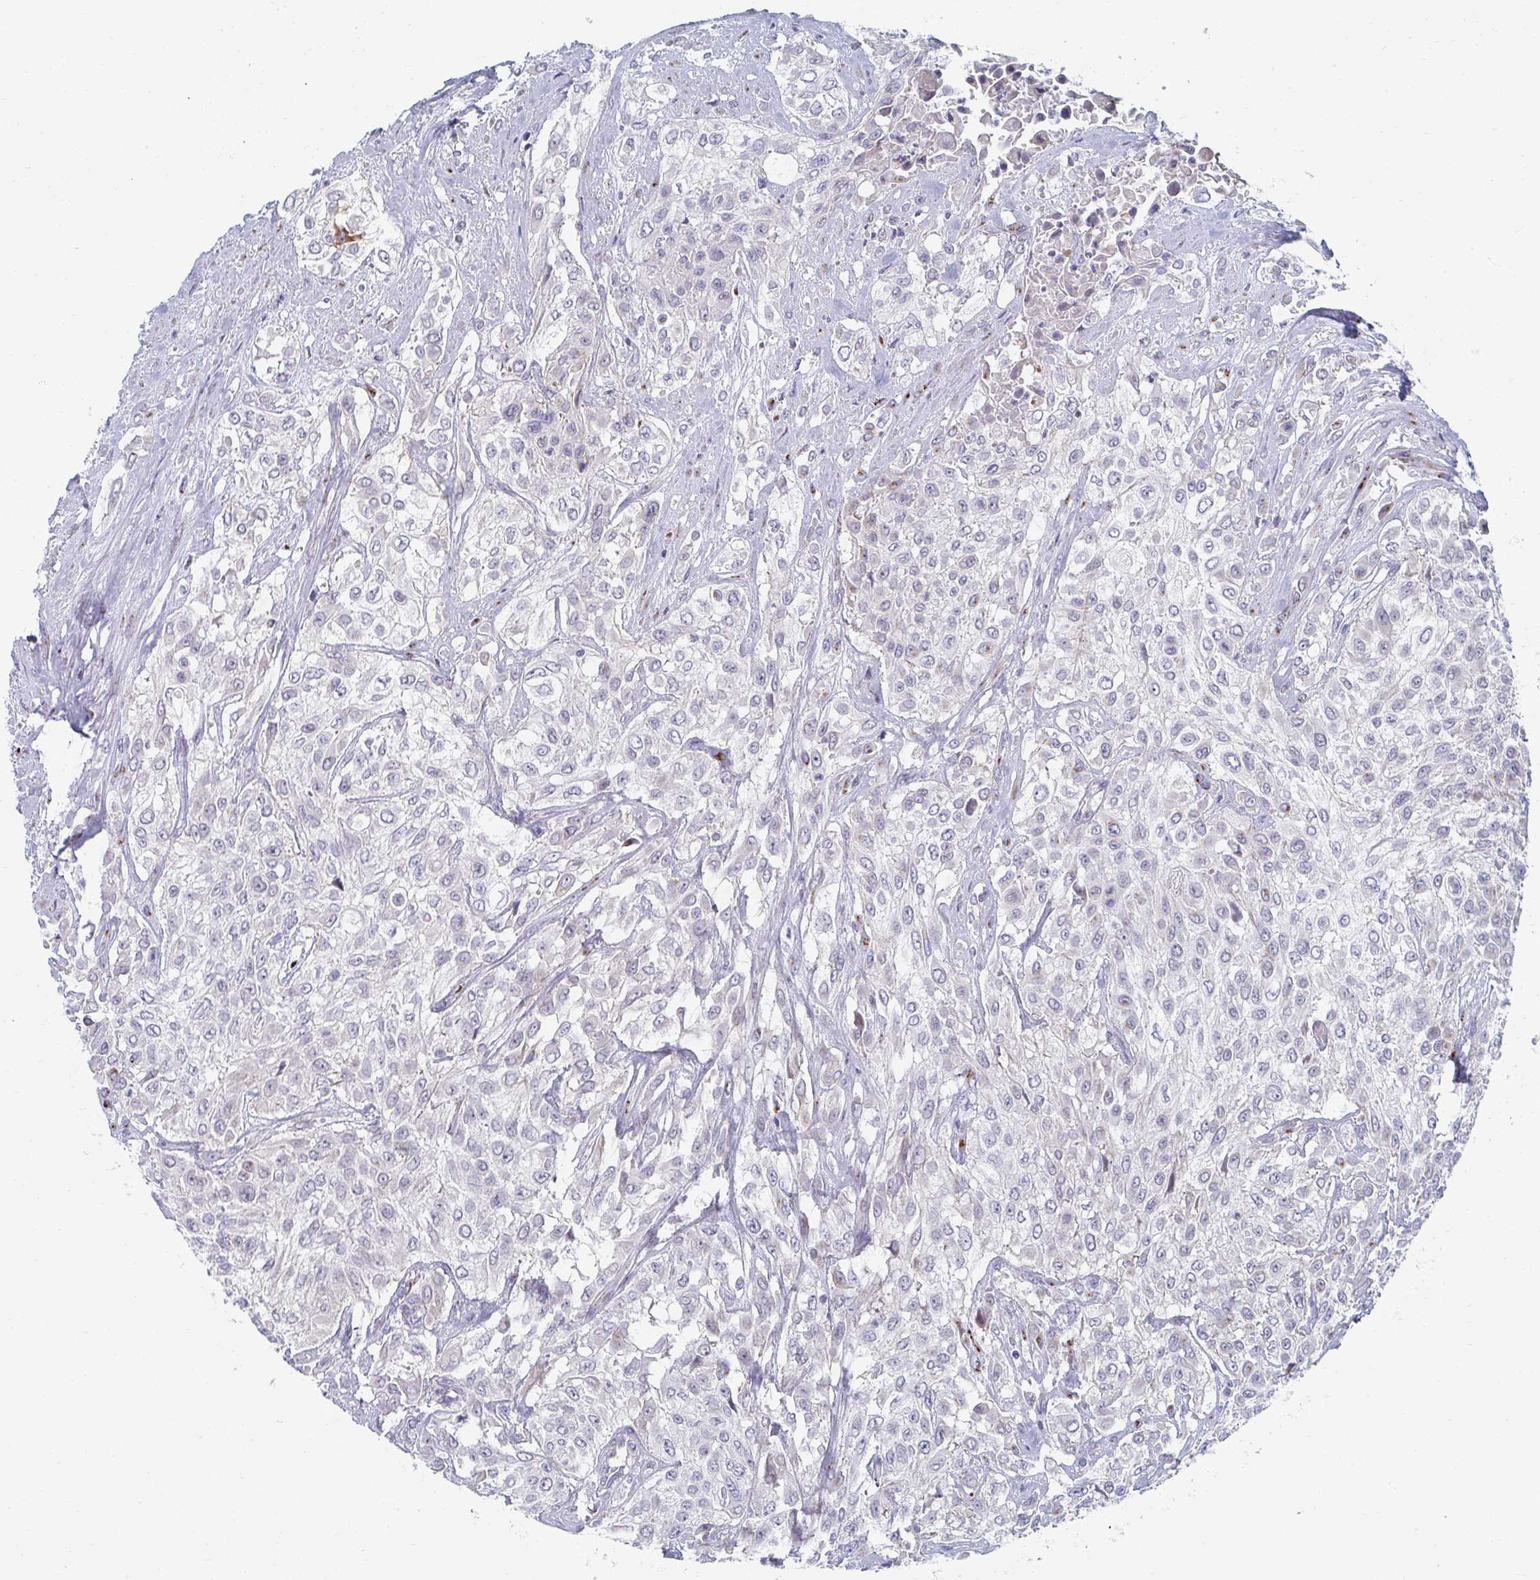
{"staining": {"intensity": "negative", "quantity": "none", "location": "none"}, "tissue": "urothelial cancer", "cell_type": "Tumor cells", "image_type": "cancer", "snomed": [{"axis": "morphology", "description": "Urothelial carcinoma, High grade"}, {"axis": "topography", "description": "Urinary bladder"}], "caption": "An image of high-grade urothelial carcinoma stained for a protein demonstrates no brown staining in tumor cells. (IHC, brightfield microscopy, high magnification).", "gene": "PSMG1", "patient": {"sex": "male", "age": 57}}